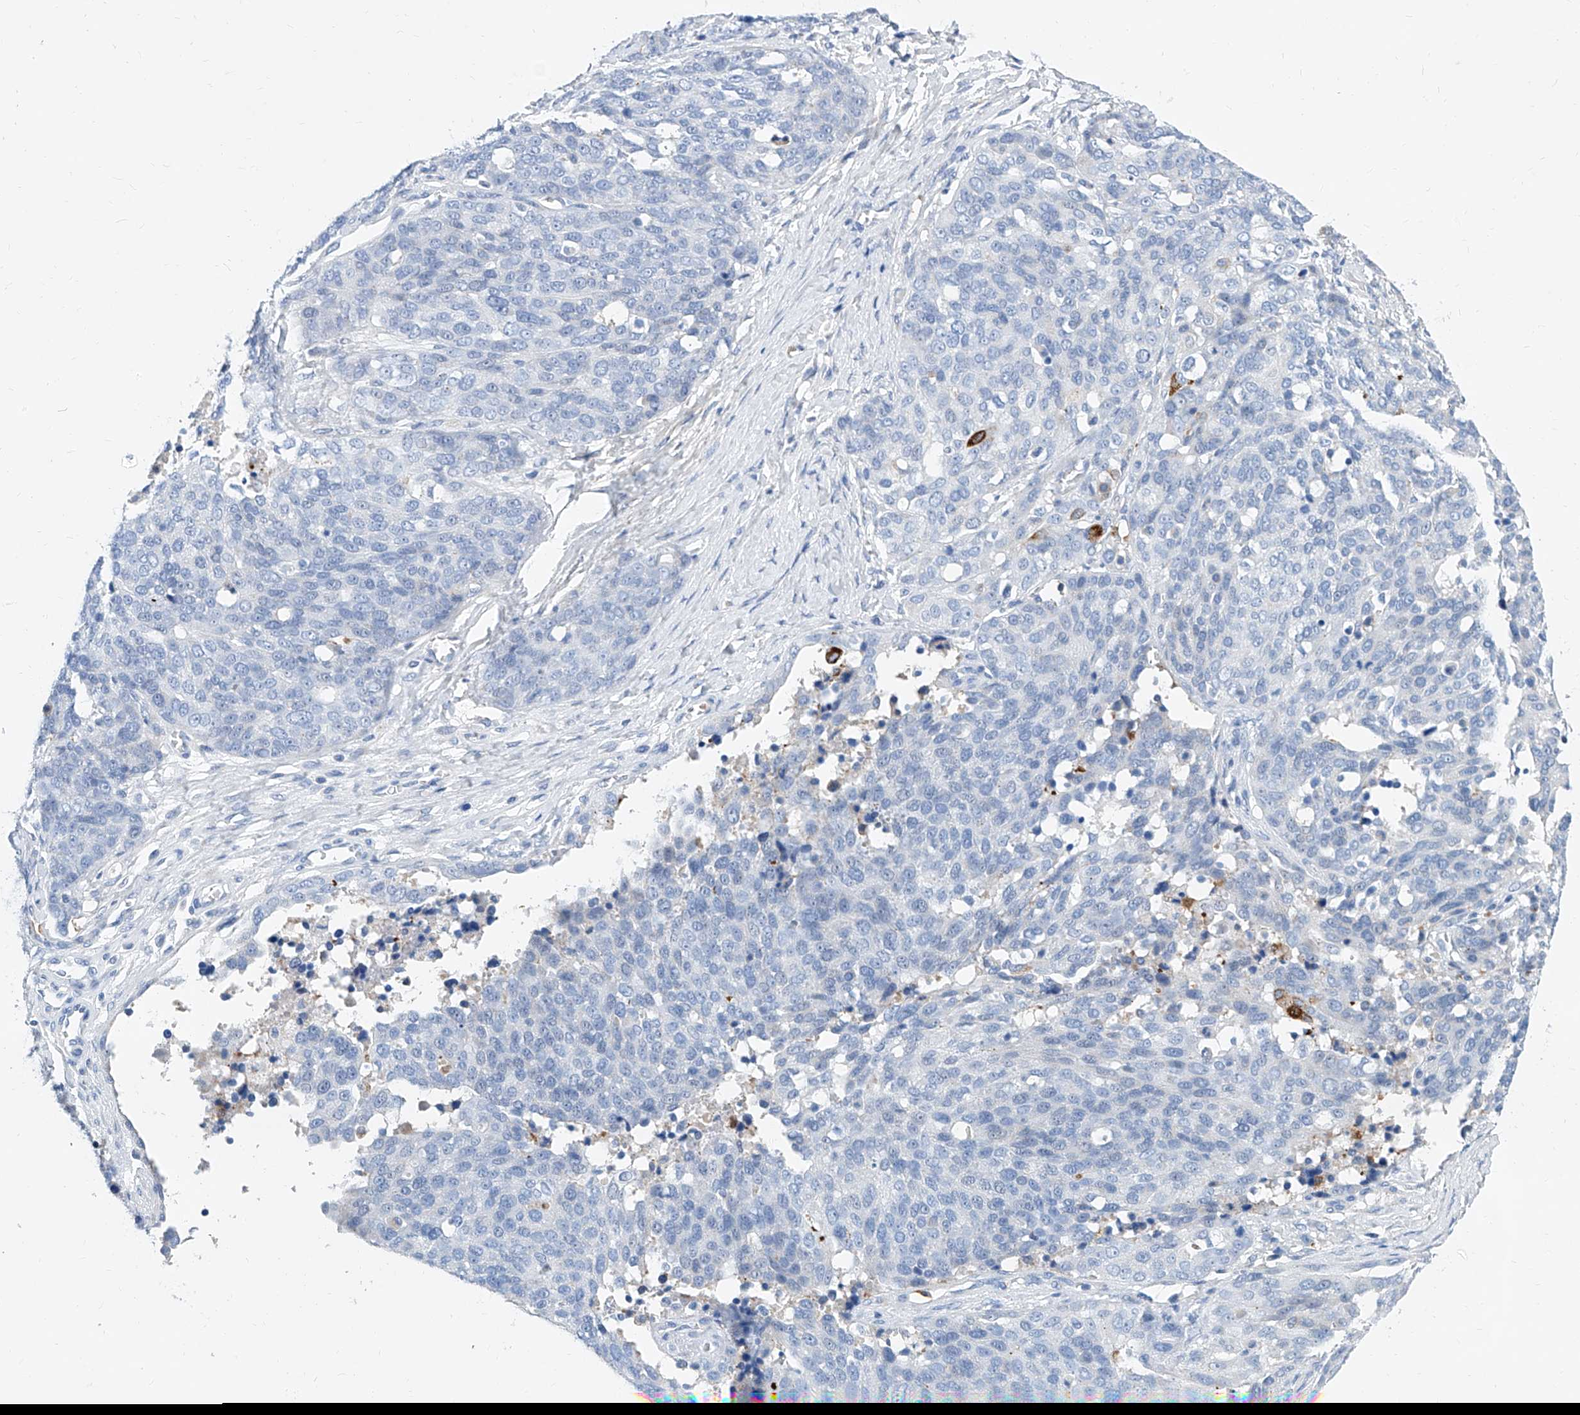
{"staining": {"intensity": "negative", "quantity": "none", "location": "none"}, "tissue": "ovarian cancer", "cell_type": "Tumor cells", "image_type": "cancer", "snomed": [{"axis": "morphology", "description": "Cystadenocarcinoma, serous, NOS"}, {"axis": "topography", "description": "Ovary"}], "caption": "Immunohistochemical staining of human ovarian cancer (serous cystadenocarcinoma) exhibits no significant expression in tumor cells.", "gene": "SLC25A29", "patient": {"sex": "female", "age": 44}}